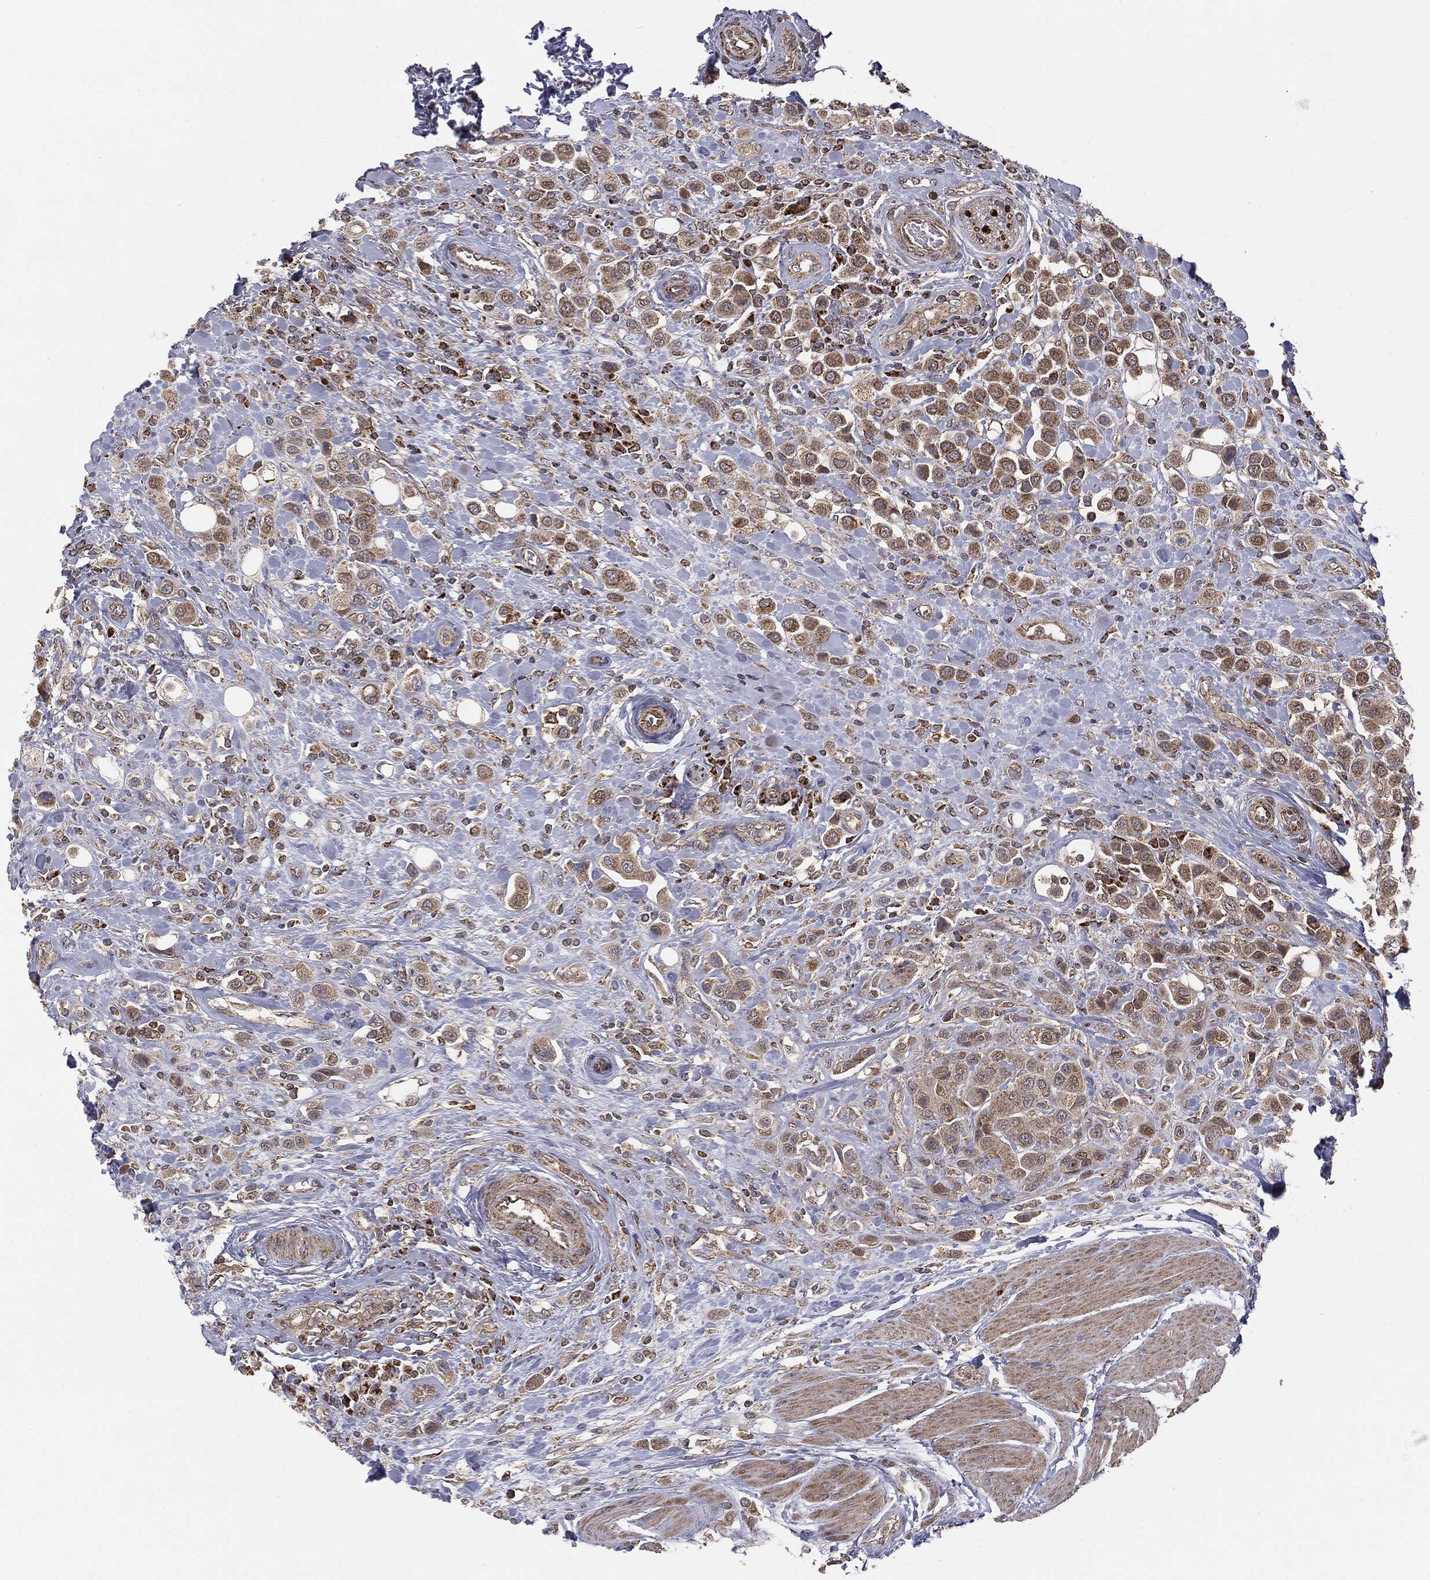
{"staining": {"intensity": "moderate", "quantity": ">75%", "location": "cytoplasmic/membranous"}, "tissue": "urothelial cancer", "cell_type": "Tumor cells", "image_type": "cancer", "snomed": [{"axis": "morphology", "description": "Urothelial carcinoma, High grade"}, {"axis": "topography", "description": "Urinary bladder"}], "caption": "High-grade urothelial carcinoma tissue shows moderate cytoplasmic/membranous positivity in approximately >75% of tumor cells", "gene": "MTOR", "patient": {"sex": "male", "age": 50}}